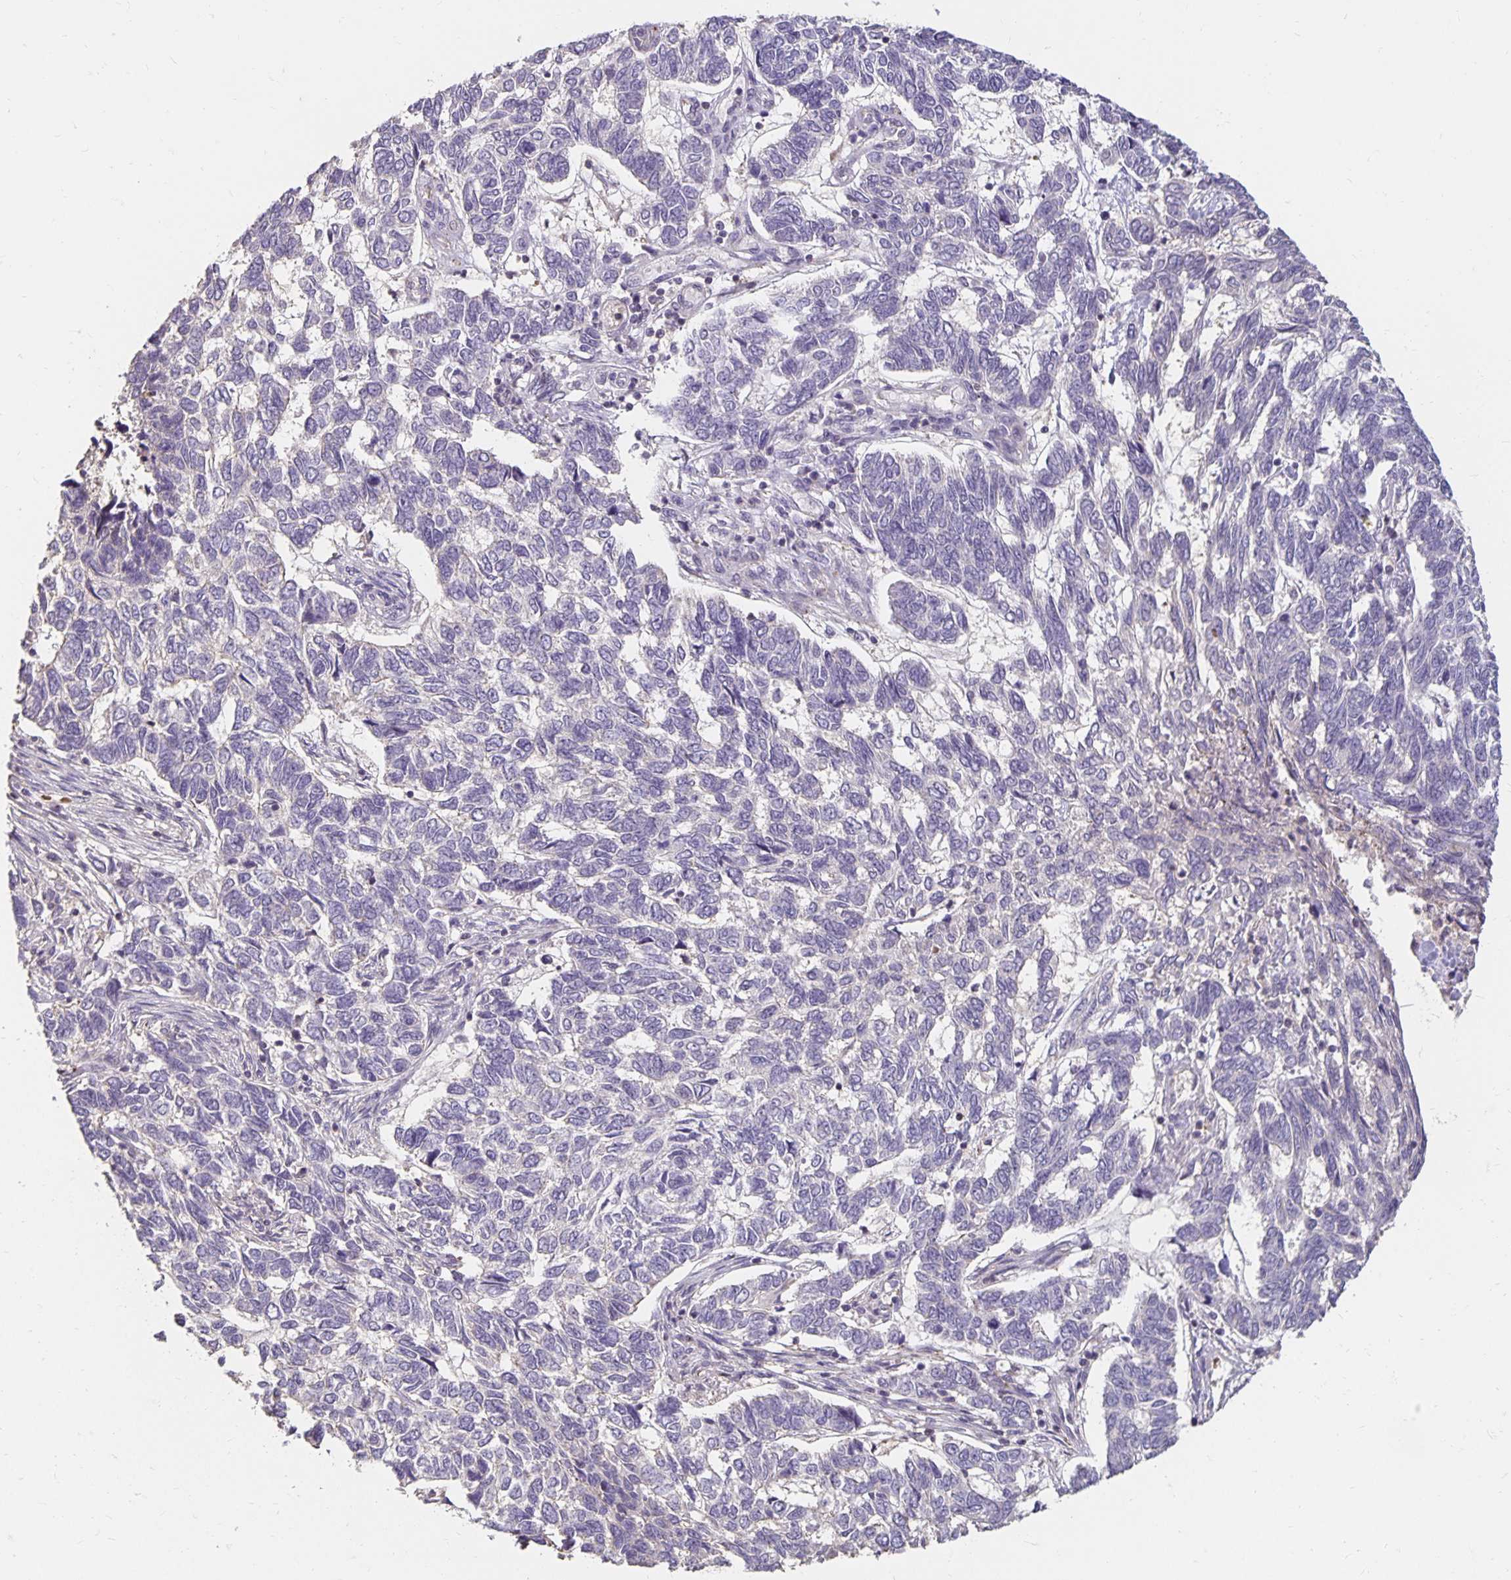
{"staining": {"intensity": "negative", "quantity": "none", "location": "none"}, "tissue": "skin cancer", "cell_type": "Tumor cells", "image_type": "cancer", "snomed": [{"axis": "morphology", "description": "Basal cell carcinoma"}, {"axis": "topography", "description": "Skin"}], "caption": "This is a image of immunohistochemistry (IHC) staining of basal cell carcinoma (skin), which shows no staining in tumor cells. Brightfield microscopy of immunohistochemistry (IHC) stained with DAB (brown) and hematoxylin (blue), captured at high magnification.", "gene": "CST6", "patient": {"sex": "female", "age": 65}}